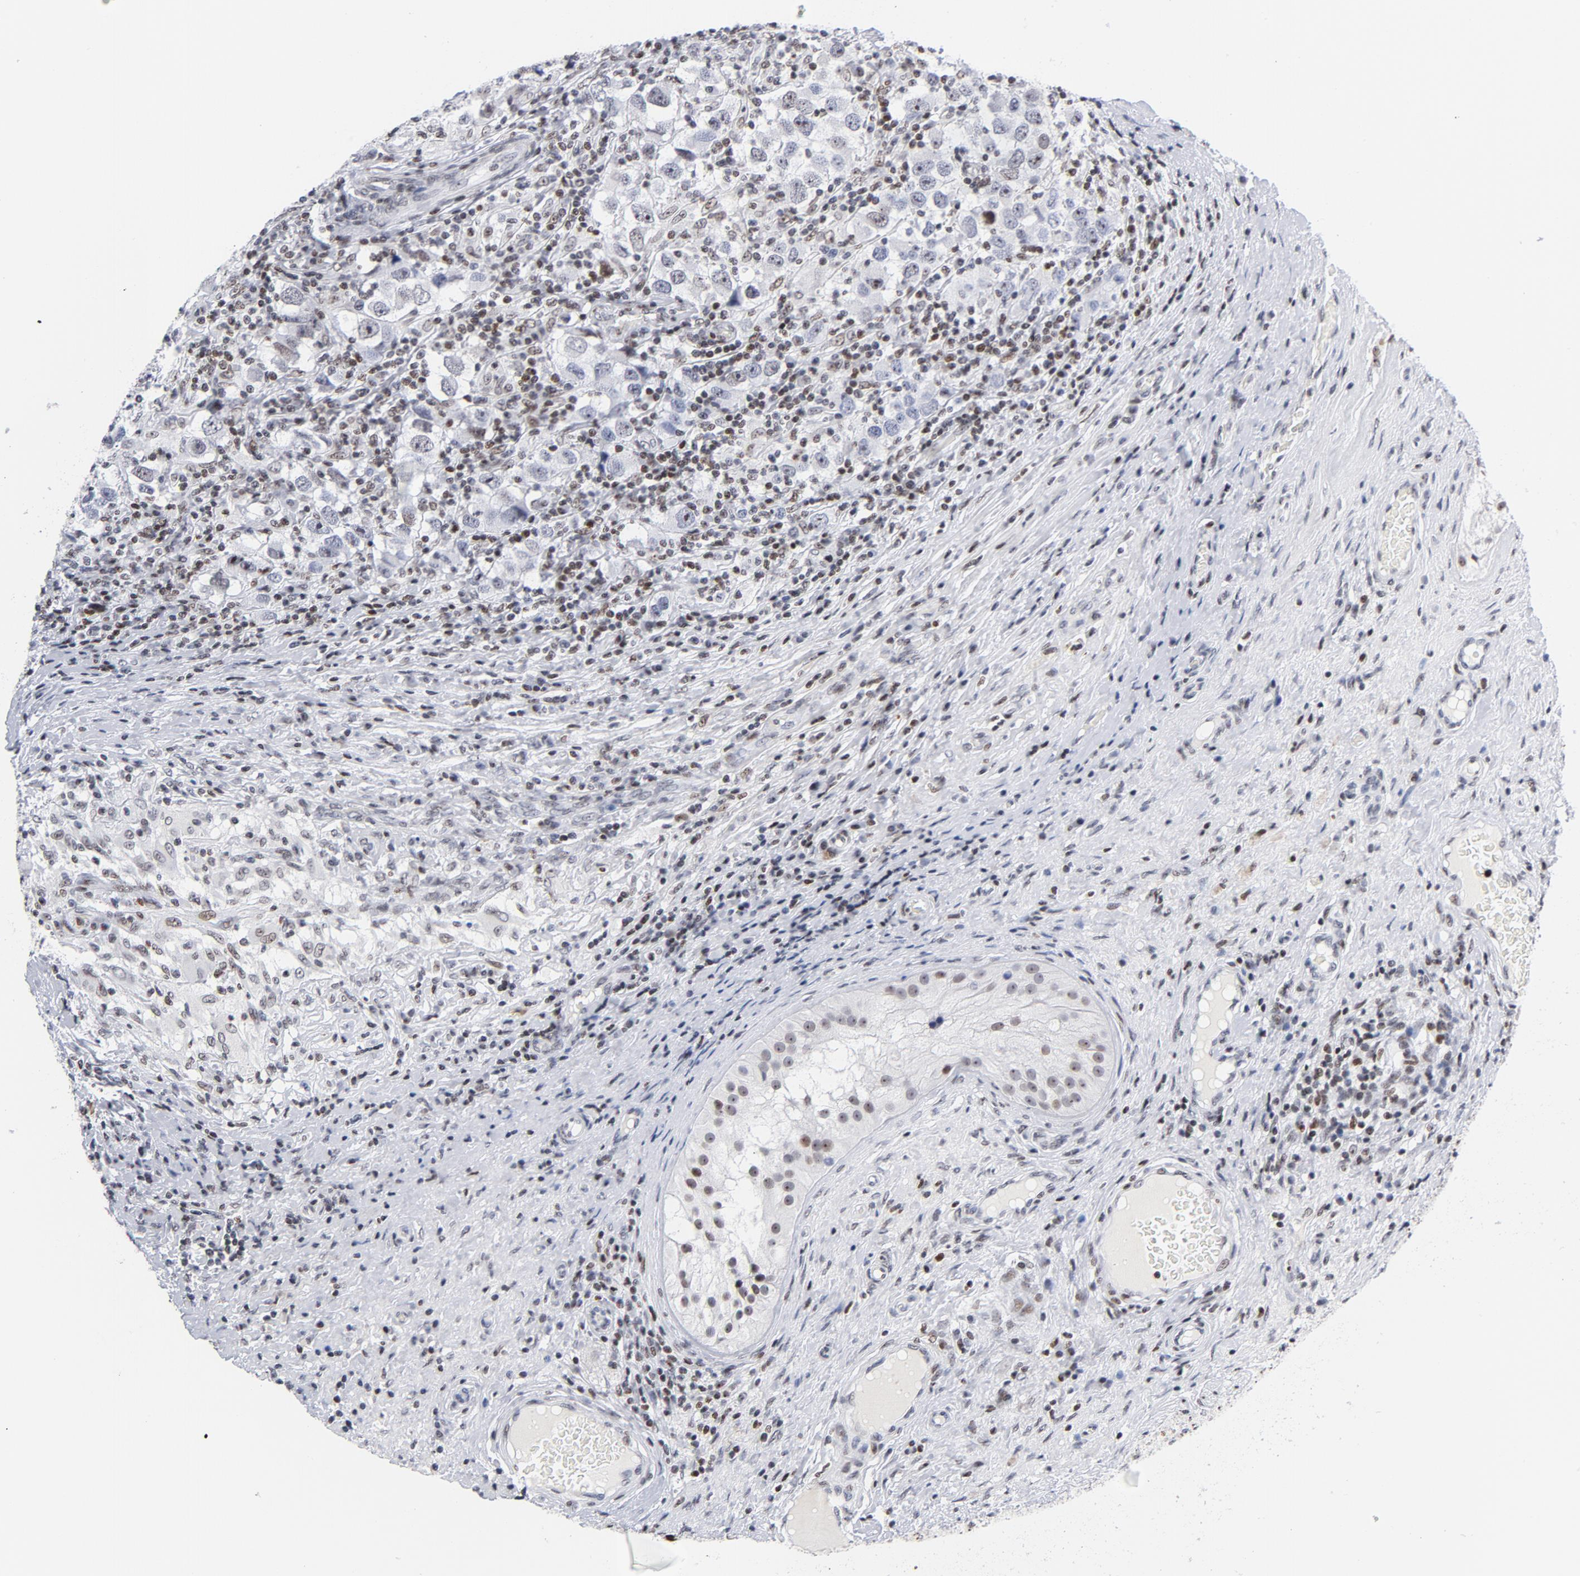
{"staining": {"intensity": "weak", "quantity": "<25%", "location": "nuclear"}, "tissue": "testis cancer", "cell_type": "Tumor cells", "image_type": "cancer", "snomed": [{"axis": "morphology", "description": "Carcinoma, Embryonal, NOS"}, {"axis": "topography", "description": "Testis"}], "caption": "Immunohistochemistry of human testis cancer (embryonal carcinoma) shows no positivity in tumor cells.", "gene": "TOP2B", "patient": {"sex": "male", "age": 21}}